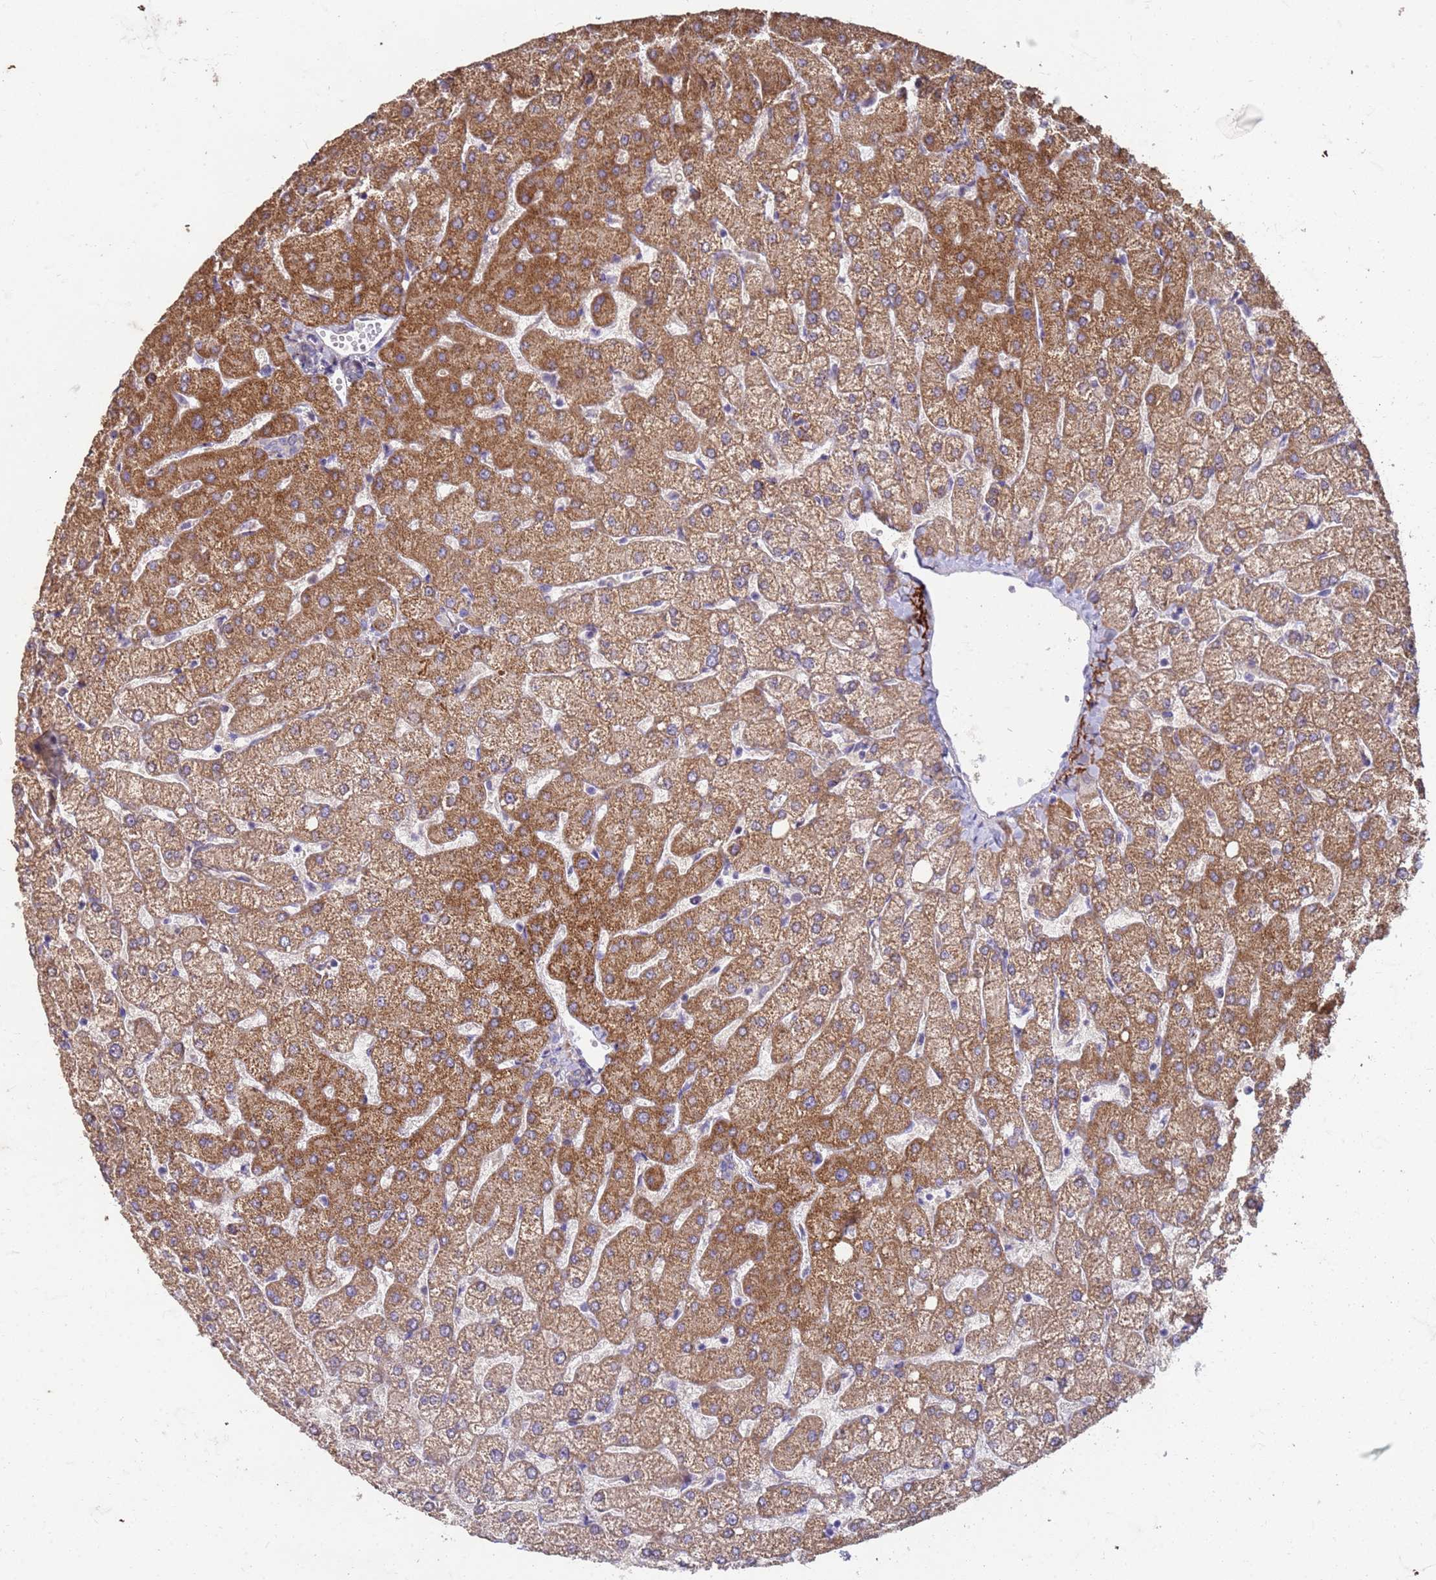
{"staining": {"intensity": "negative", "quantity": "none", "location": "none"}, "tissue": "liver", "cell_type": "Cholangiocytes", "image_type": "normal", "snomed": [{"axis": "morphology", "description": "Normal tissue, NOS"}, {"axis": "topography", "description": "Liver"}], "caption": "The photomicrograph reveals no significant expression in cholangiocytes of liver. (DAB immunohistochemistry with hematoxylin counter stain).", "gene": "SLC25A15", "patient": {"sex": "female", "age": 54}}